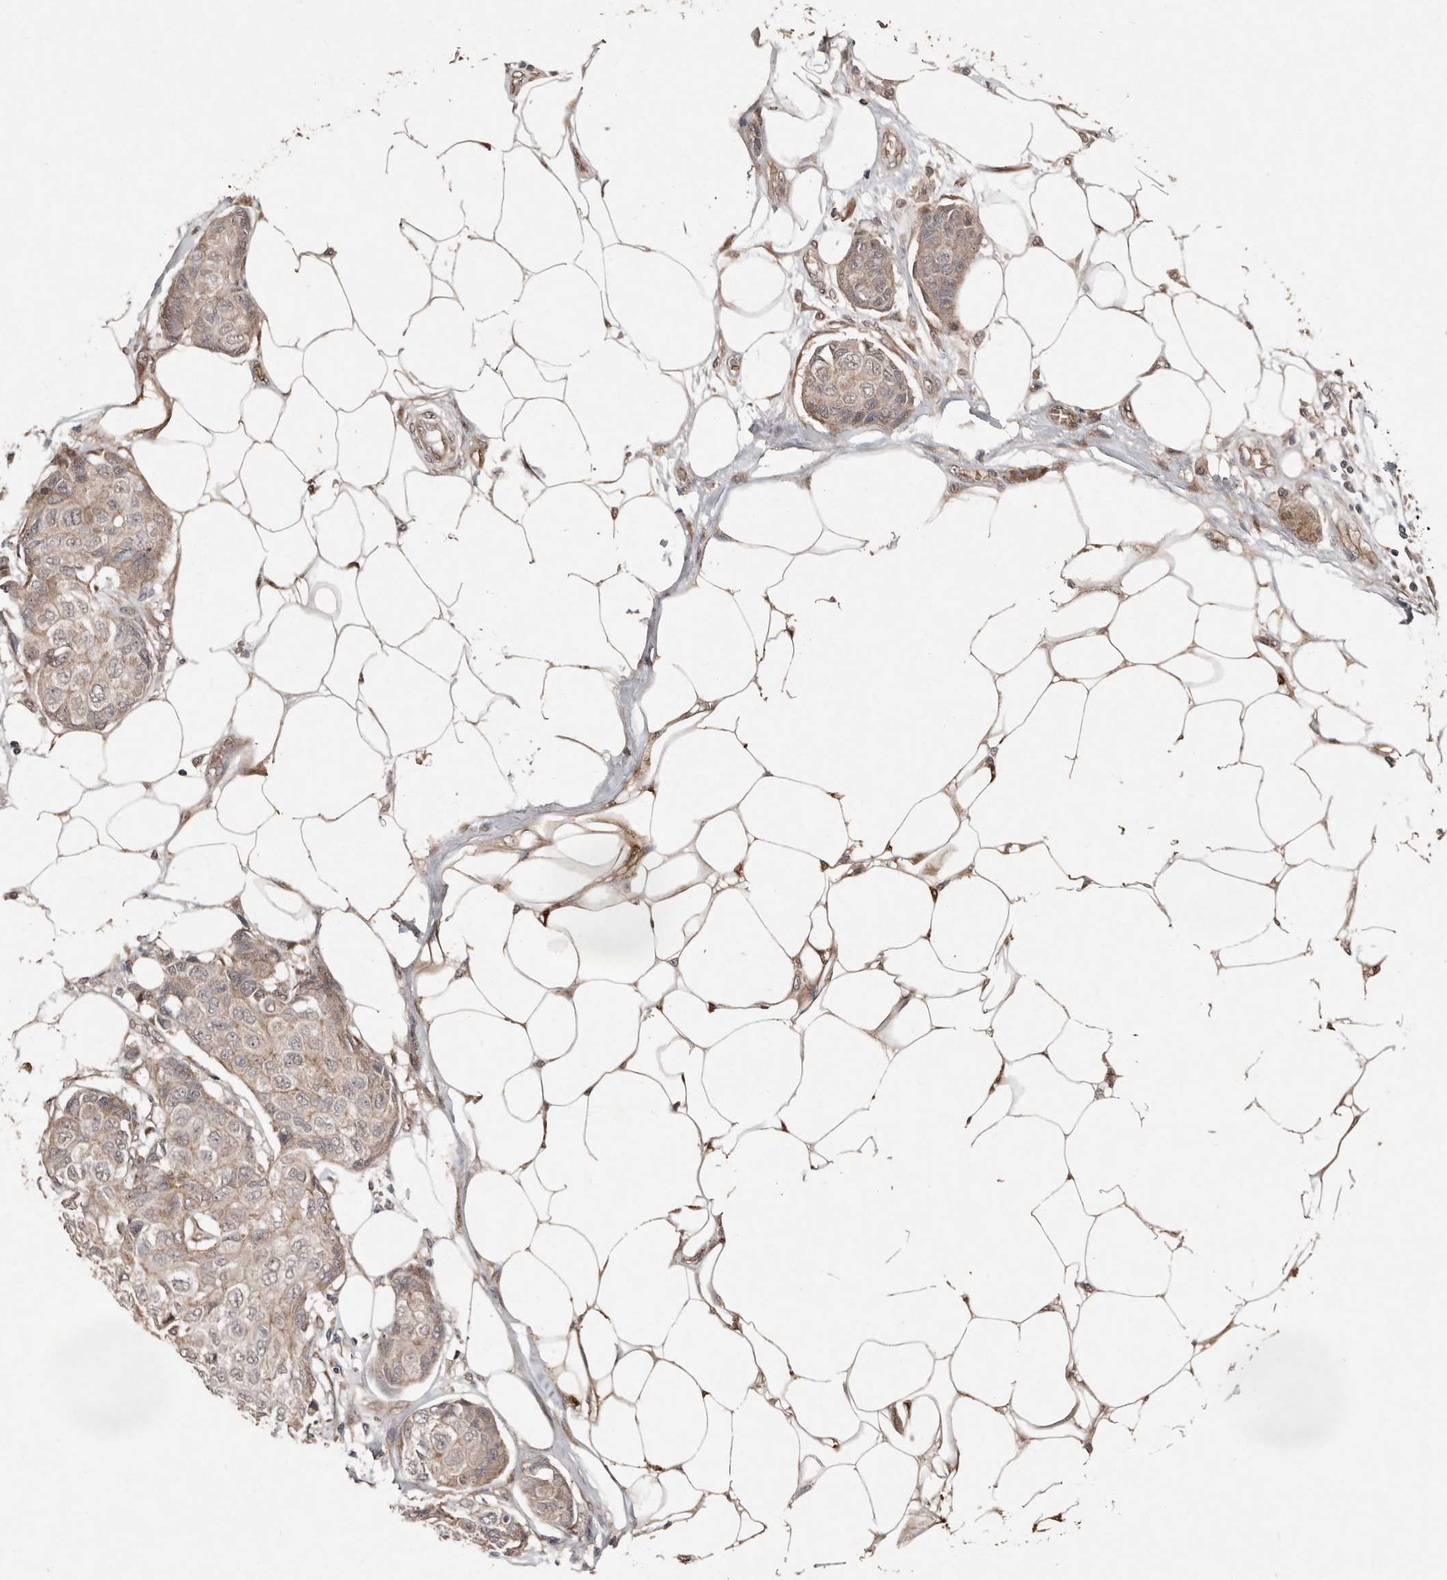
{"staining": {"intensity": "weak", "quantity": "25%-75%", "location": "cytoplasmic/membranous"}, "tissue": "breast cancer", "cell_type": "Tumor cells", "image_type": "cancer", "snomed": [{"axis": "morphology", "description": "Duct carcinoma"}, {"axis": "topography", "description": "Breast"}], "caption": "Breast invasive ductal carcinoma stained with a brown dye reveals weak cytoplasmic/membranous positive expression in about 25%-75% of tumor cells.", "gene": "DIP2C", "patient": {"sex": "female", "age": 80}}